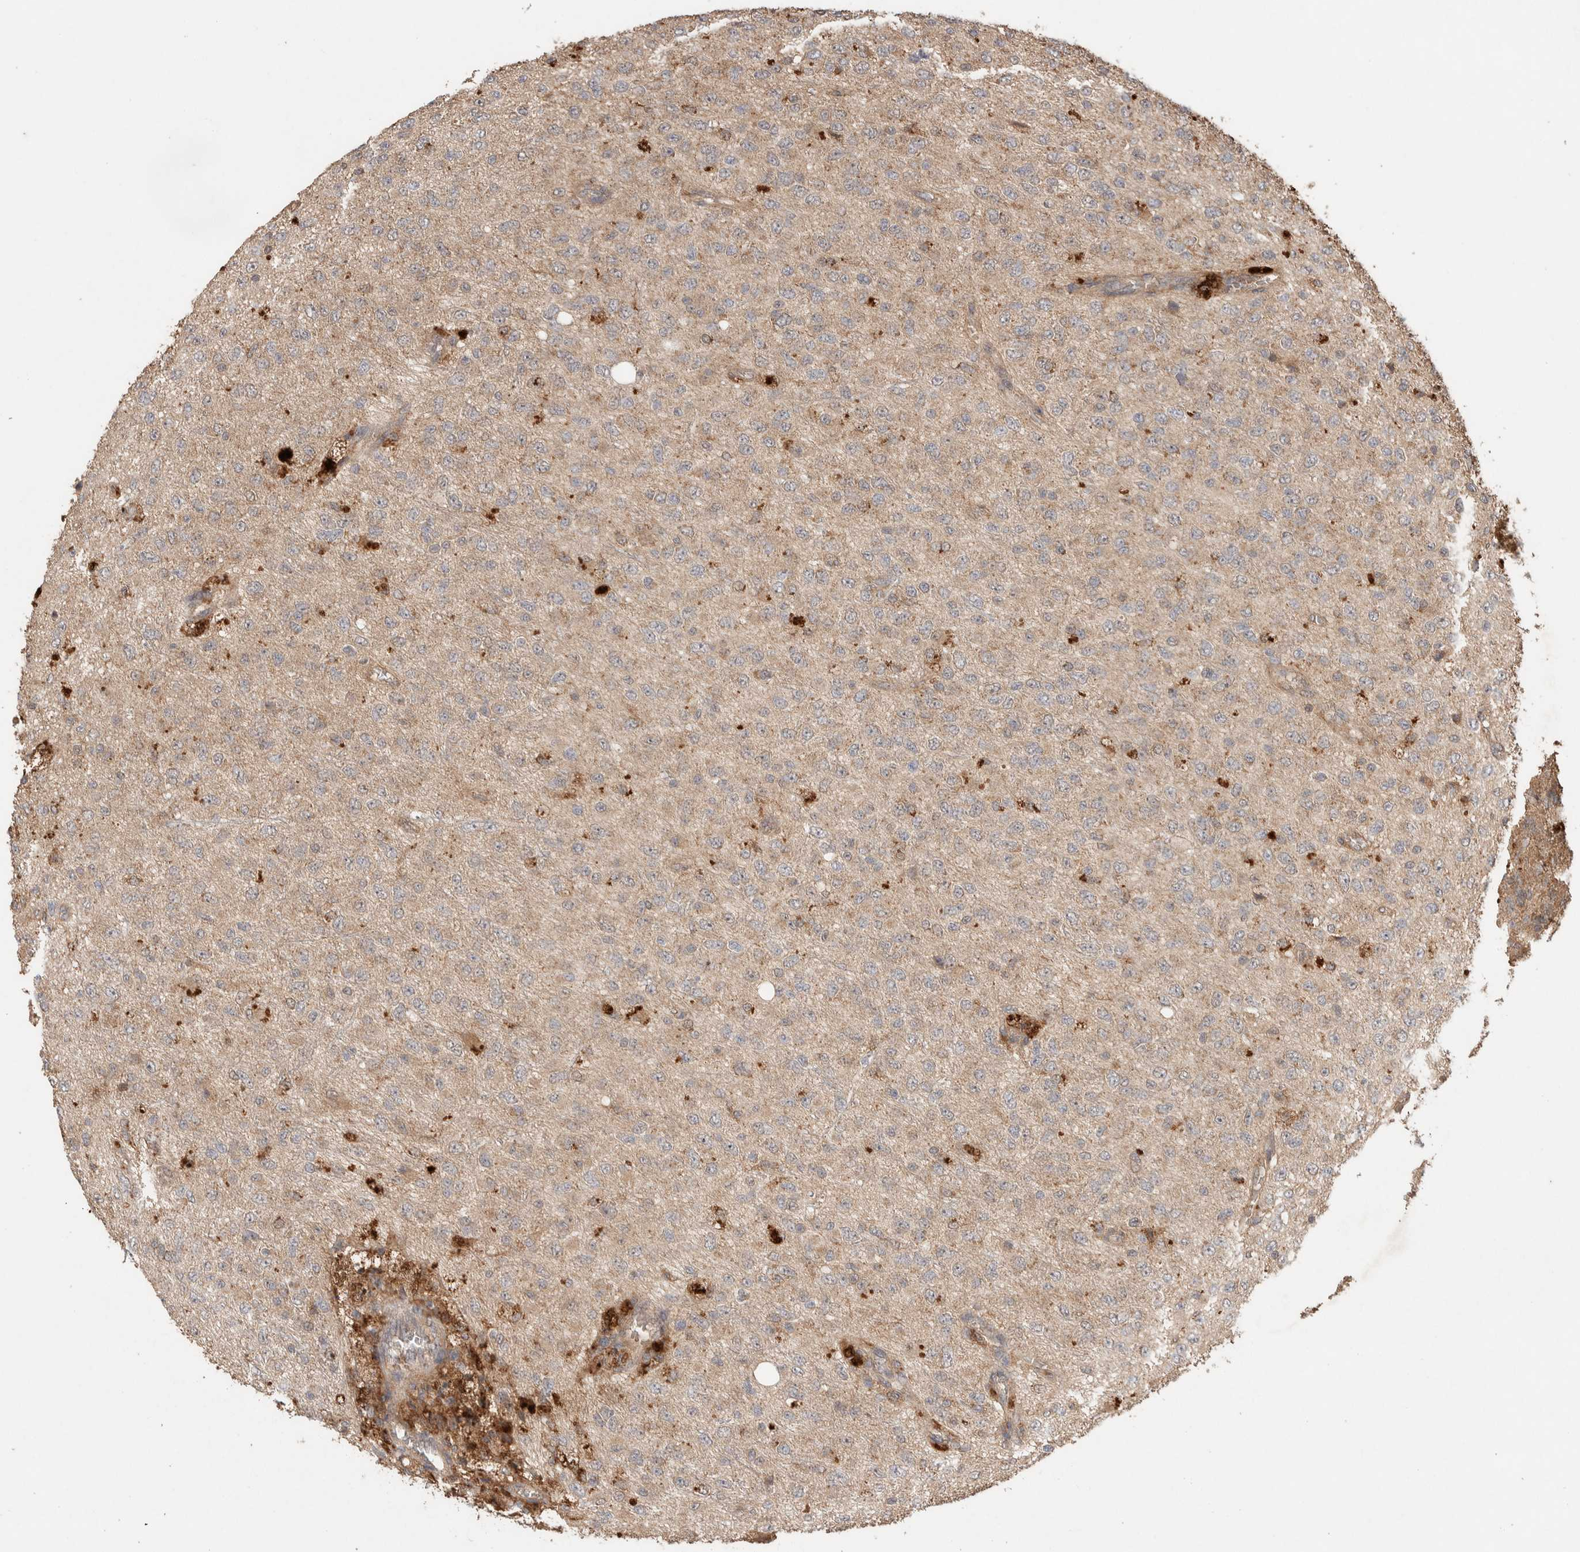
{"staining": {"intensity": "strong", "quantity": "<25%", "location": "cytoplasmic/membranous"}, "tissue": "glioma", "cell_type": "Tumor cells", "image_type": "cancer", "snomed": [{"axis": "morphology", "description": "Glioma, malignant, High grade"}, {"axis": "topography", "description": "pancreas cauda"}], "caption": "Glioma stained with immunohistochemistry reveals strong cytoplasmic/membranous expression in approximately <25% of tumor cells. (DAB (3,3'-diaminobenzidine) IHC, brown staining for protein, blue staining for nuclei).", "gene": "KCNJ5", "patient": {"sex": "male", "age": 60}}